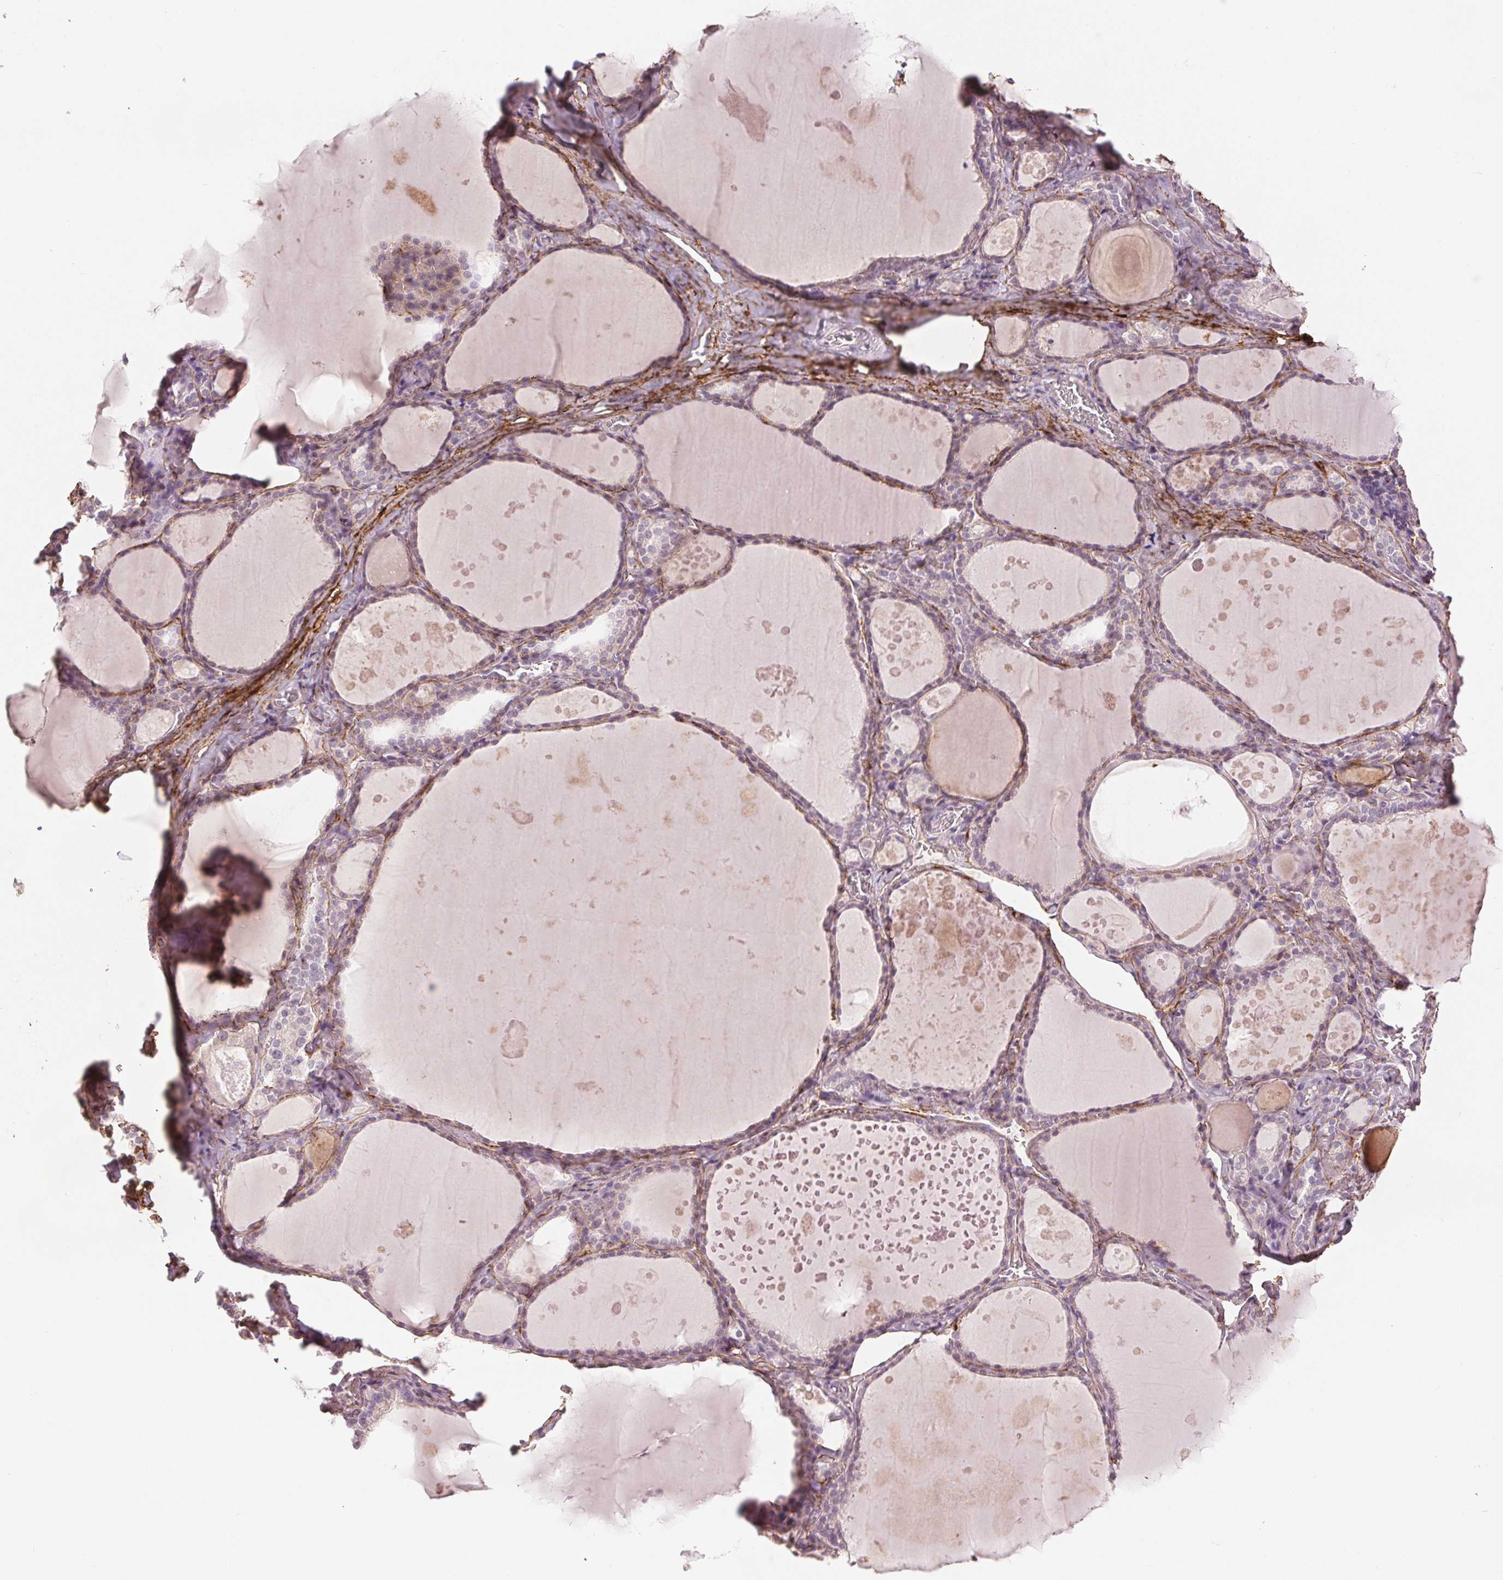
{"staining": {"intensity": "negative", "quantity": "none", "location": "none"}, "tissue": "thyroid gland", "cell_type": "Glandular cells", "image_type": "normal", "snomed": [{"axis": "morphology", "description": "Normal tissue, NOS"}, {"axis": "topography", "description": "Thyroid gland"}], "caption": "A photomicrograph of thyroid gland stained for a protein reveals no brown staining in glandular cells.", "gene": "FBN1", "patient": {"sex": "male", "age": 56}}